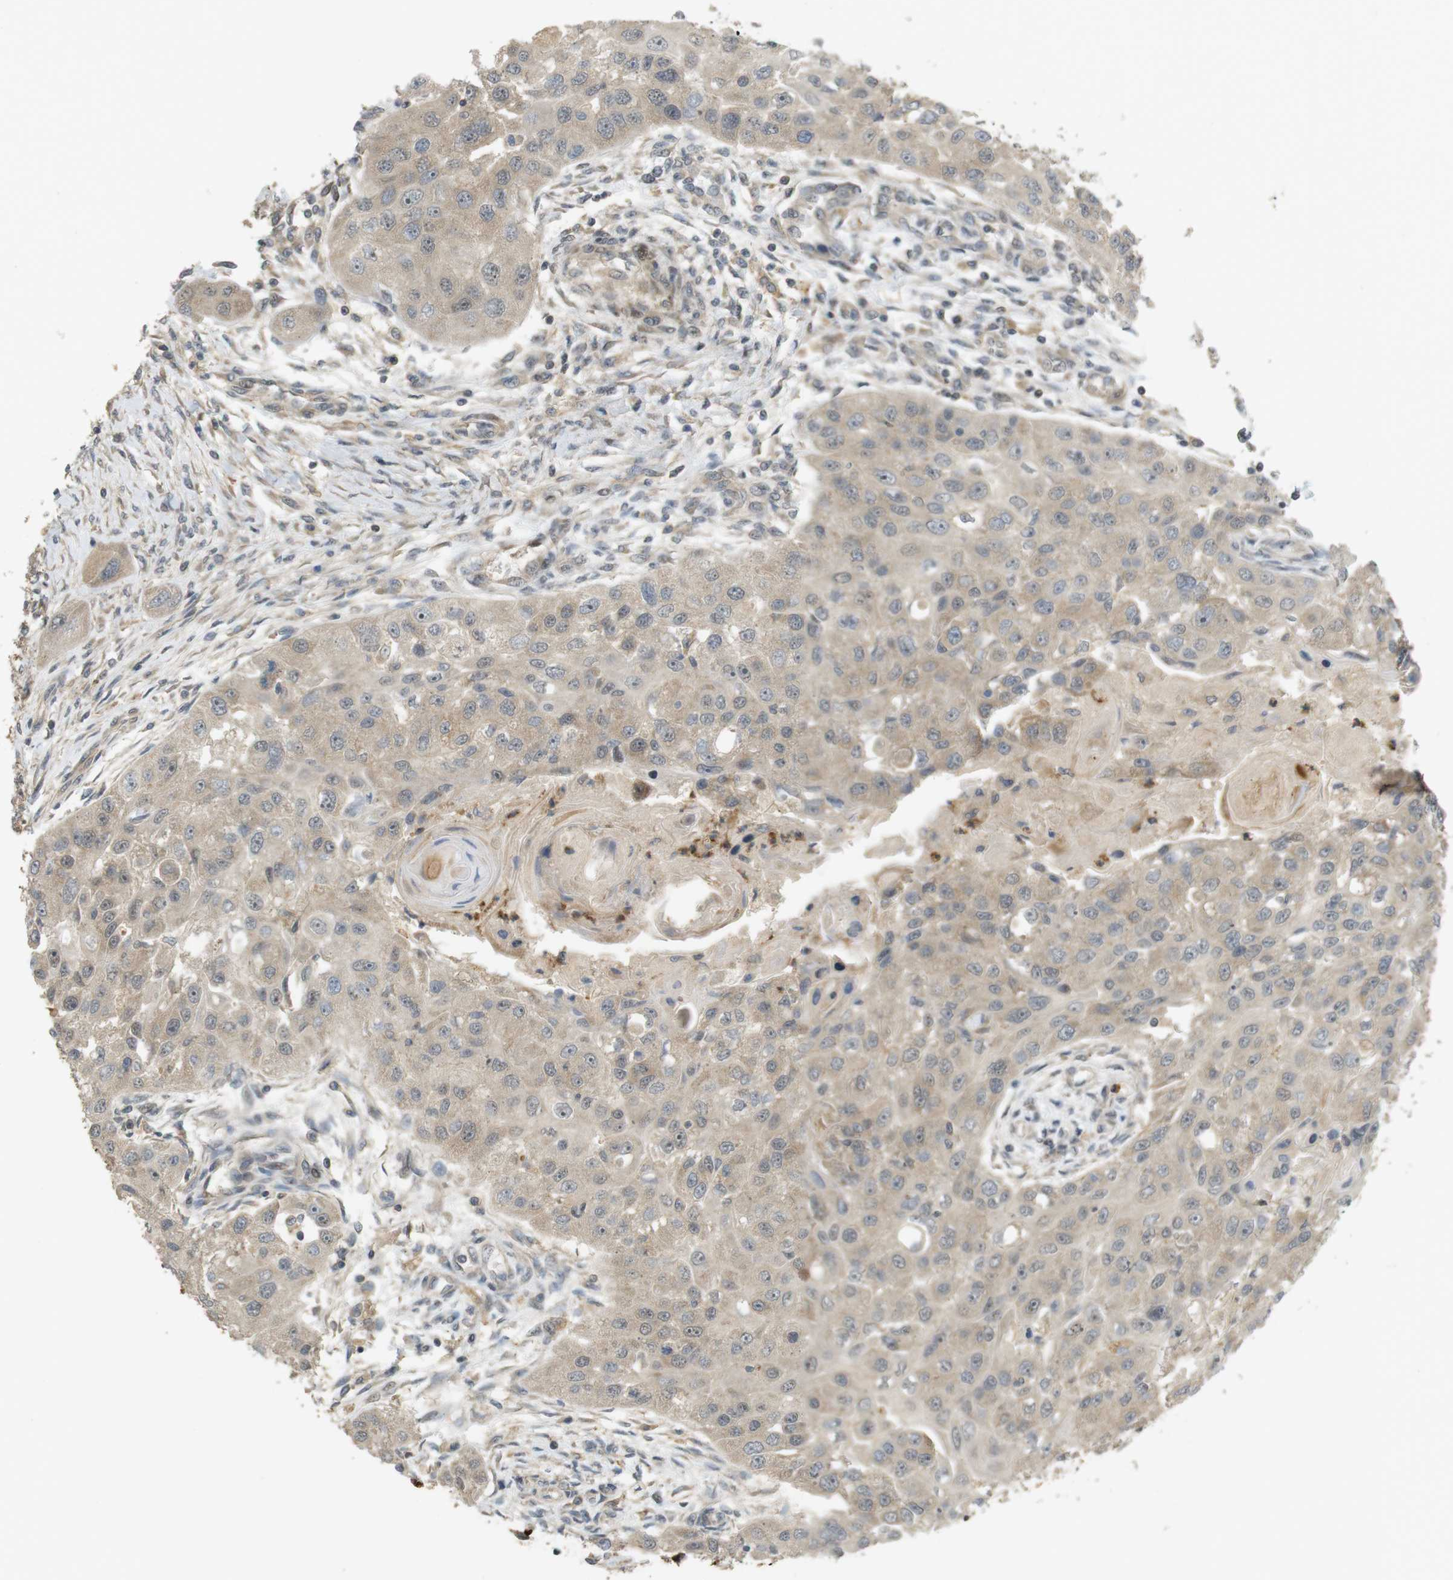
{"staining": {"intensity": "weak", "quantity": ">75%", "location": "cytoplasmic/membranous"}, "tissue": "head and neck cancer", "cell_type": "Tumor cells", "image_type": "cancer", "snomed": [{"axis": "morphology", "description": "Normal tissue, NOS"}, {"axis": "morphology", "description": "Squamous cell carcinoma, NOS"}, {"axis": "topography", "description": "Skeletal muscle"}, {"axis": "topography", "description": "Head-Neck"}], "caption": "This is a photomicrograph of IHC staining of head and neck squamous cell carcinoma, which shows weak positivity in the cytoplasmic/membranous of tumor cells.", "gene": "TMX3", "patient": {"sex": "male", "age": 51}}